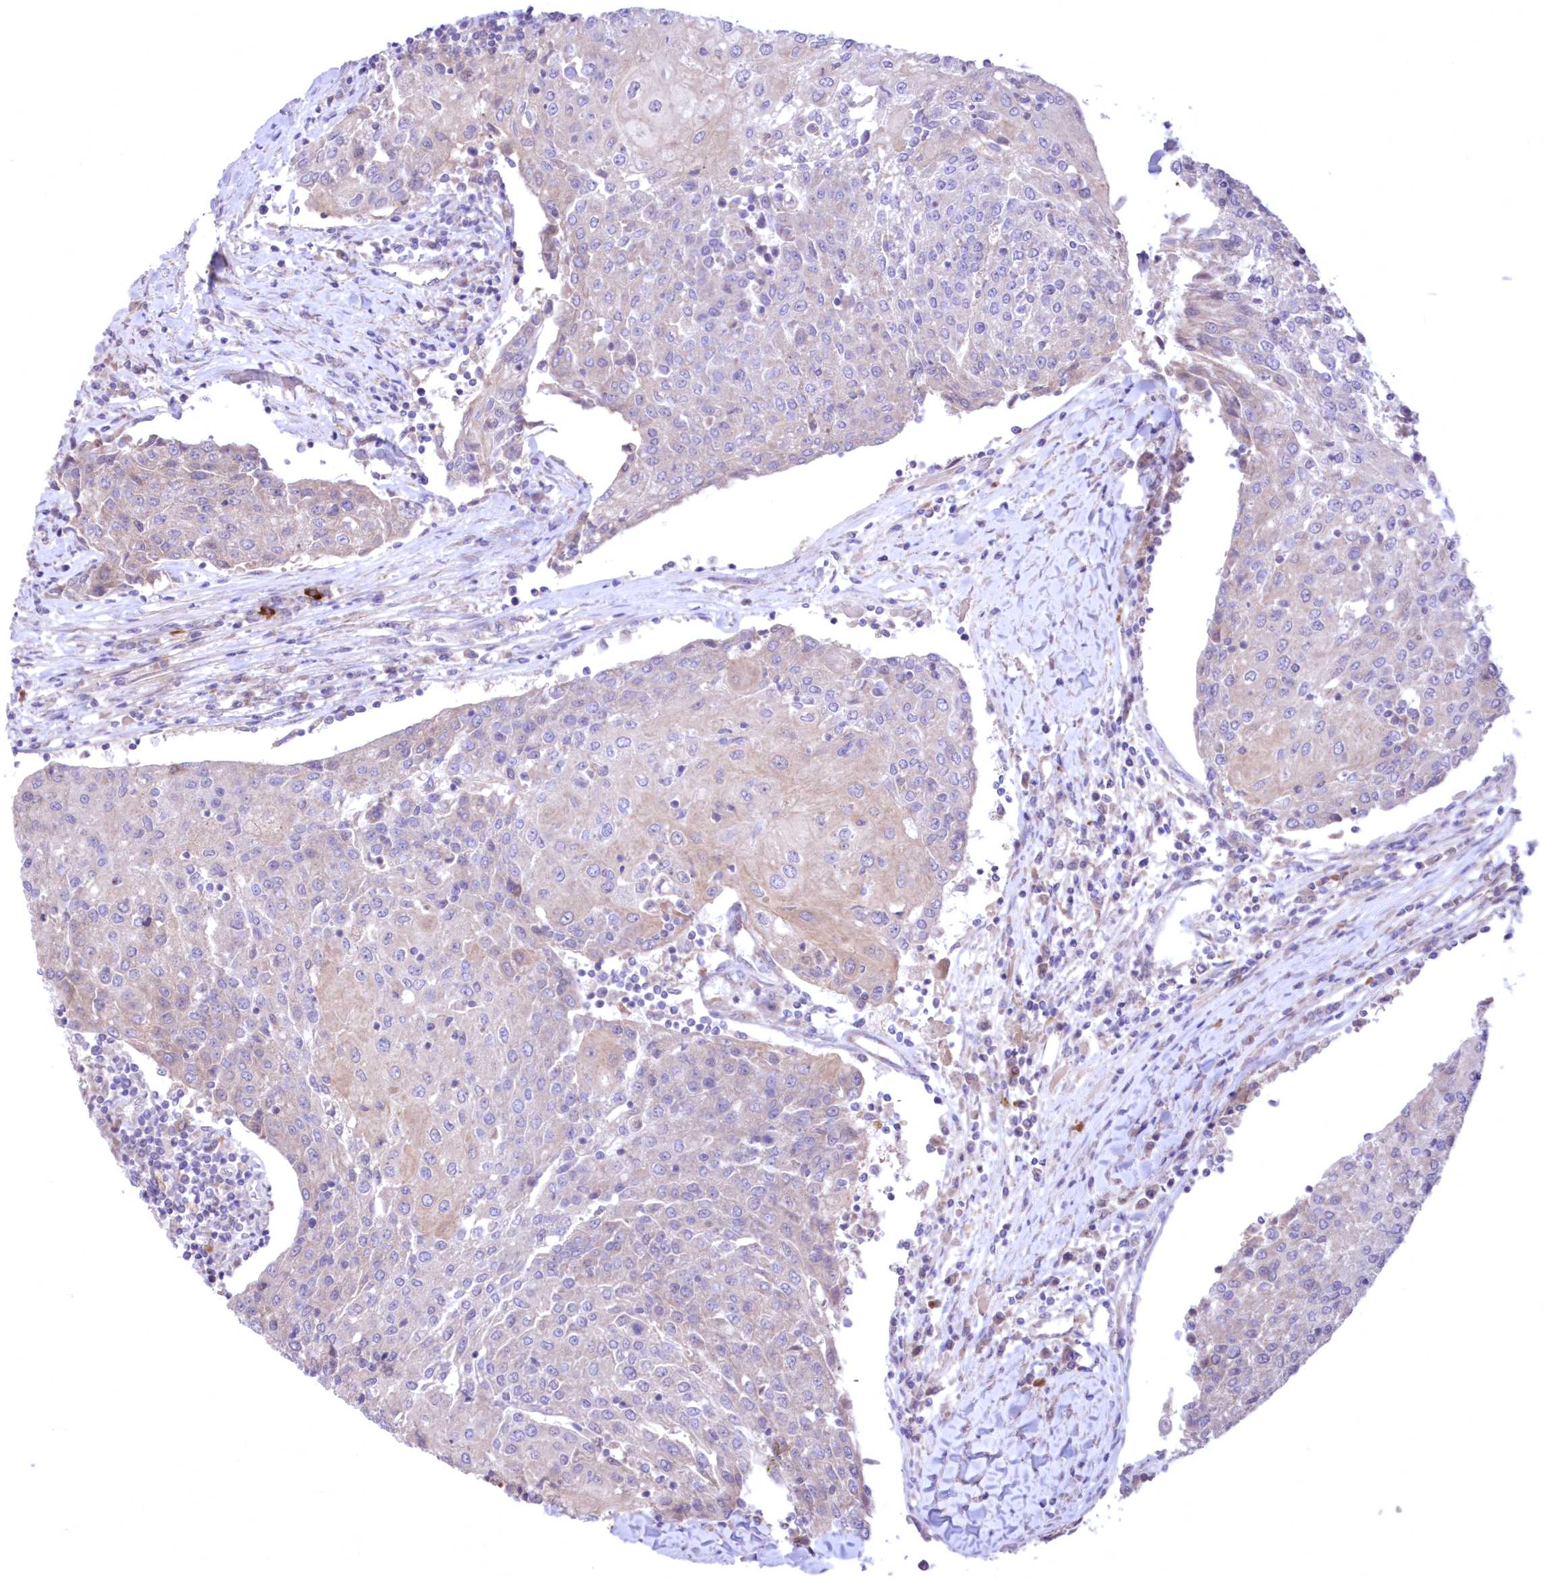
{"staining": {"intensity": "weak", "quantity": "25%-75%", "location": "cytoplasmic/membranous"}, "tissue": "urothelial cancer", "cell_type": "Tumor cells", "image_type": "cancer", "snomed": [{"axis": "morphology", "description": "Urothelial carcinoma, High grade"}, {"axis": "topography", "description": "Urinary bladder"}], "caption": "This is a histology image of IHC staining of urothelial cancer, which shows weak positivity in the cytoplasmic/membranous of tumor cells.", "gene": "MTRF1L", "patient": {"sex": "female", "age": 85}}